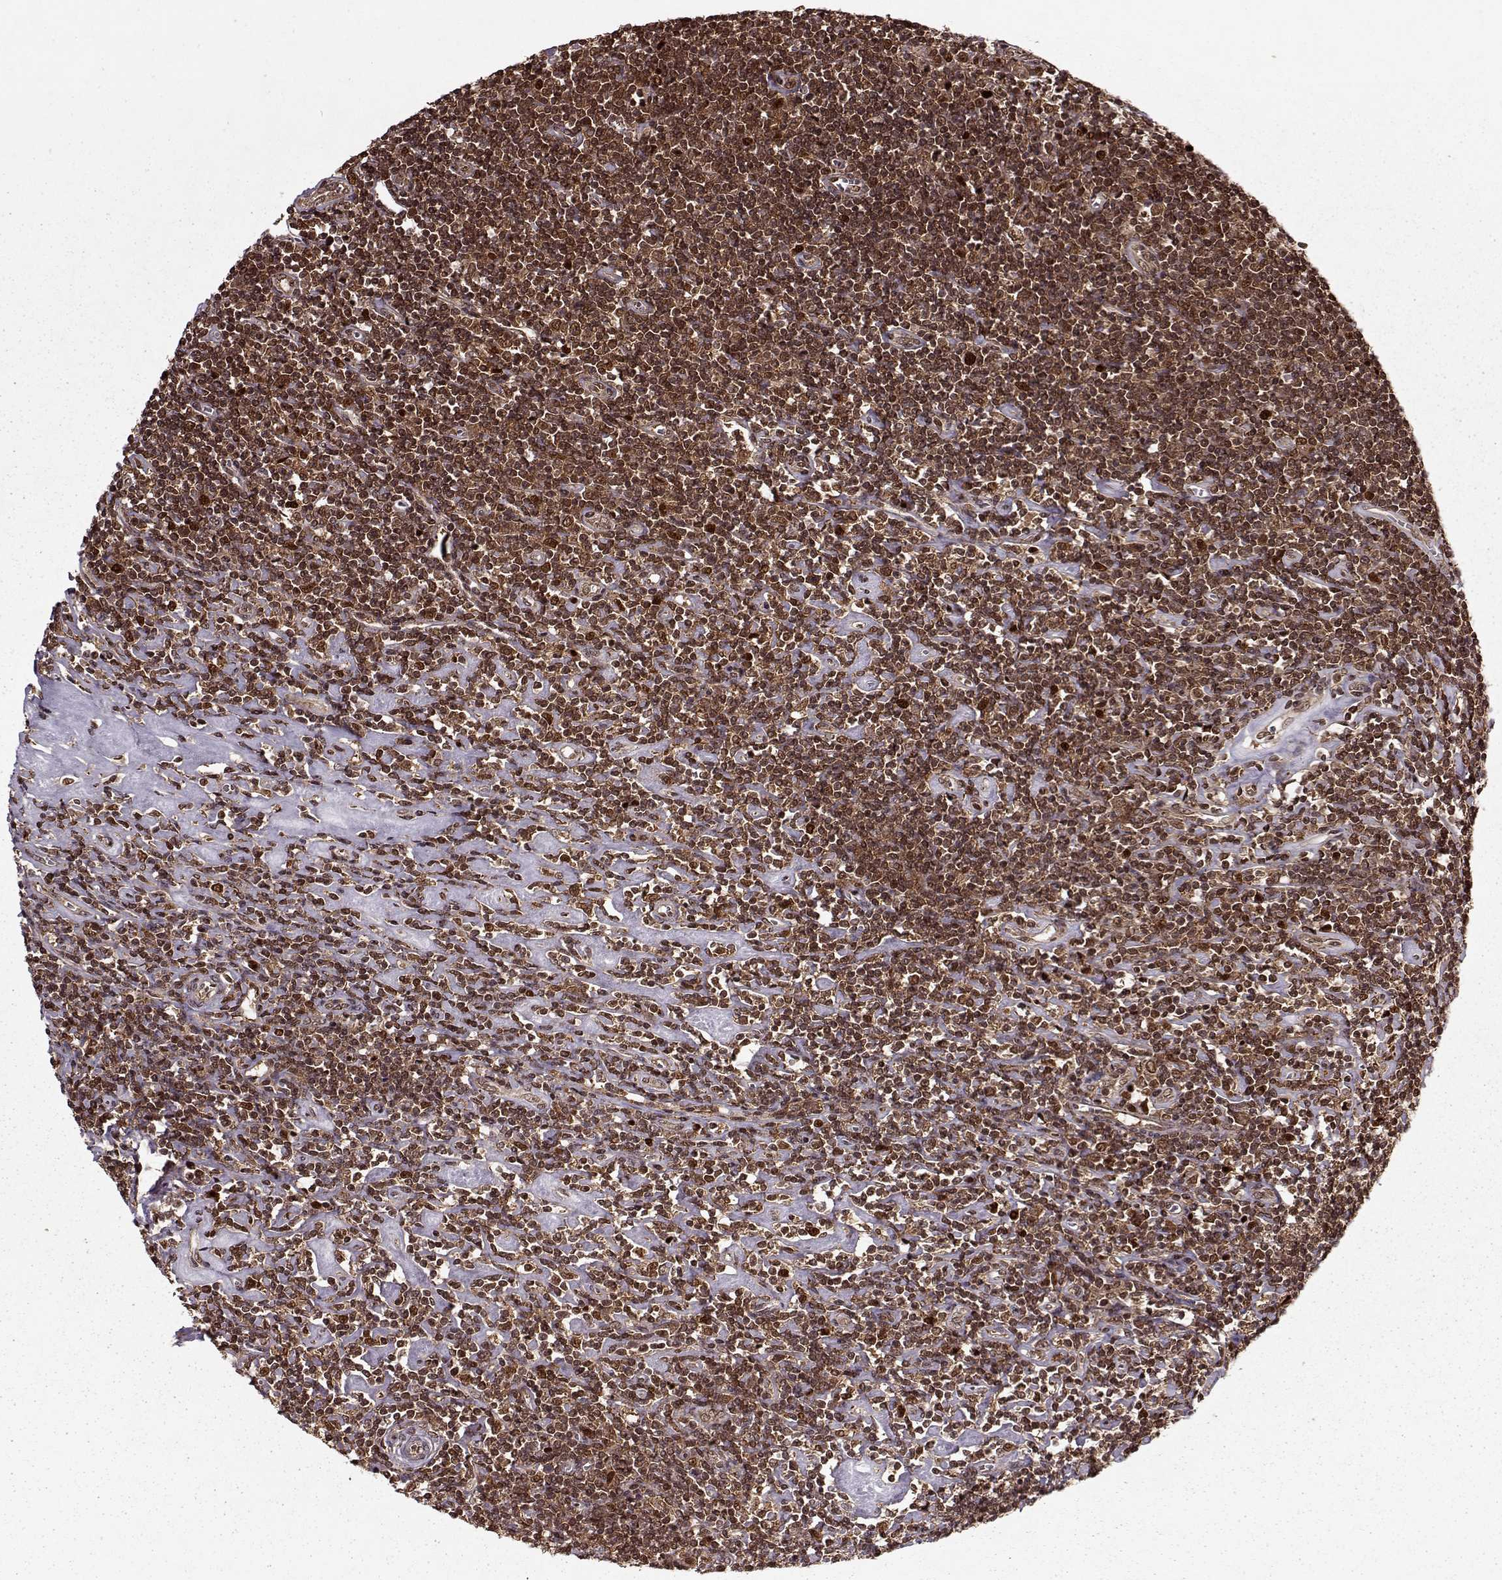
{"staining": {"intensity": "moderate", "quantity": "<25%", "location": "cytoplasmic/membranous,nuclear"}, "tissue": "lymphoma", "cell_type": "Tumor cells", "image_type": "cancer", "snomed": [{"axis": "morphology", "description": "Hodgkin's disease, NOS"}, {"axis": "topography", "description": "Lymph node"}], "caption": "Immunohistochemical staining of lymphoma reveals moderate cytoplasmic/membranous and nuclear protein staining in about <25% of tumor cells. The protein is shown in brown color, while the nuclei are stained blue.", "gene": "PSMA7", "patient": {"sex": "male", "age": 40}}